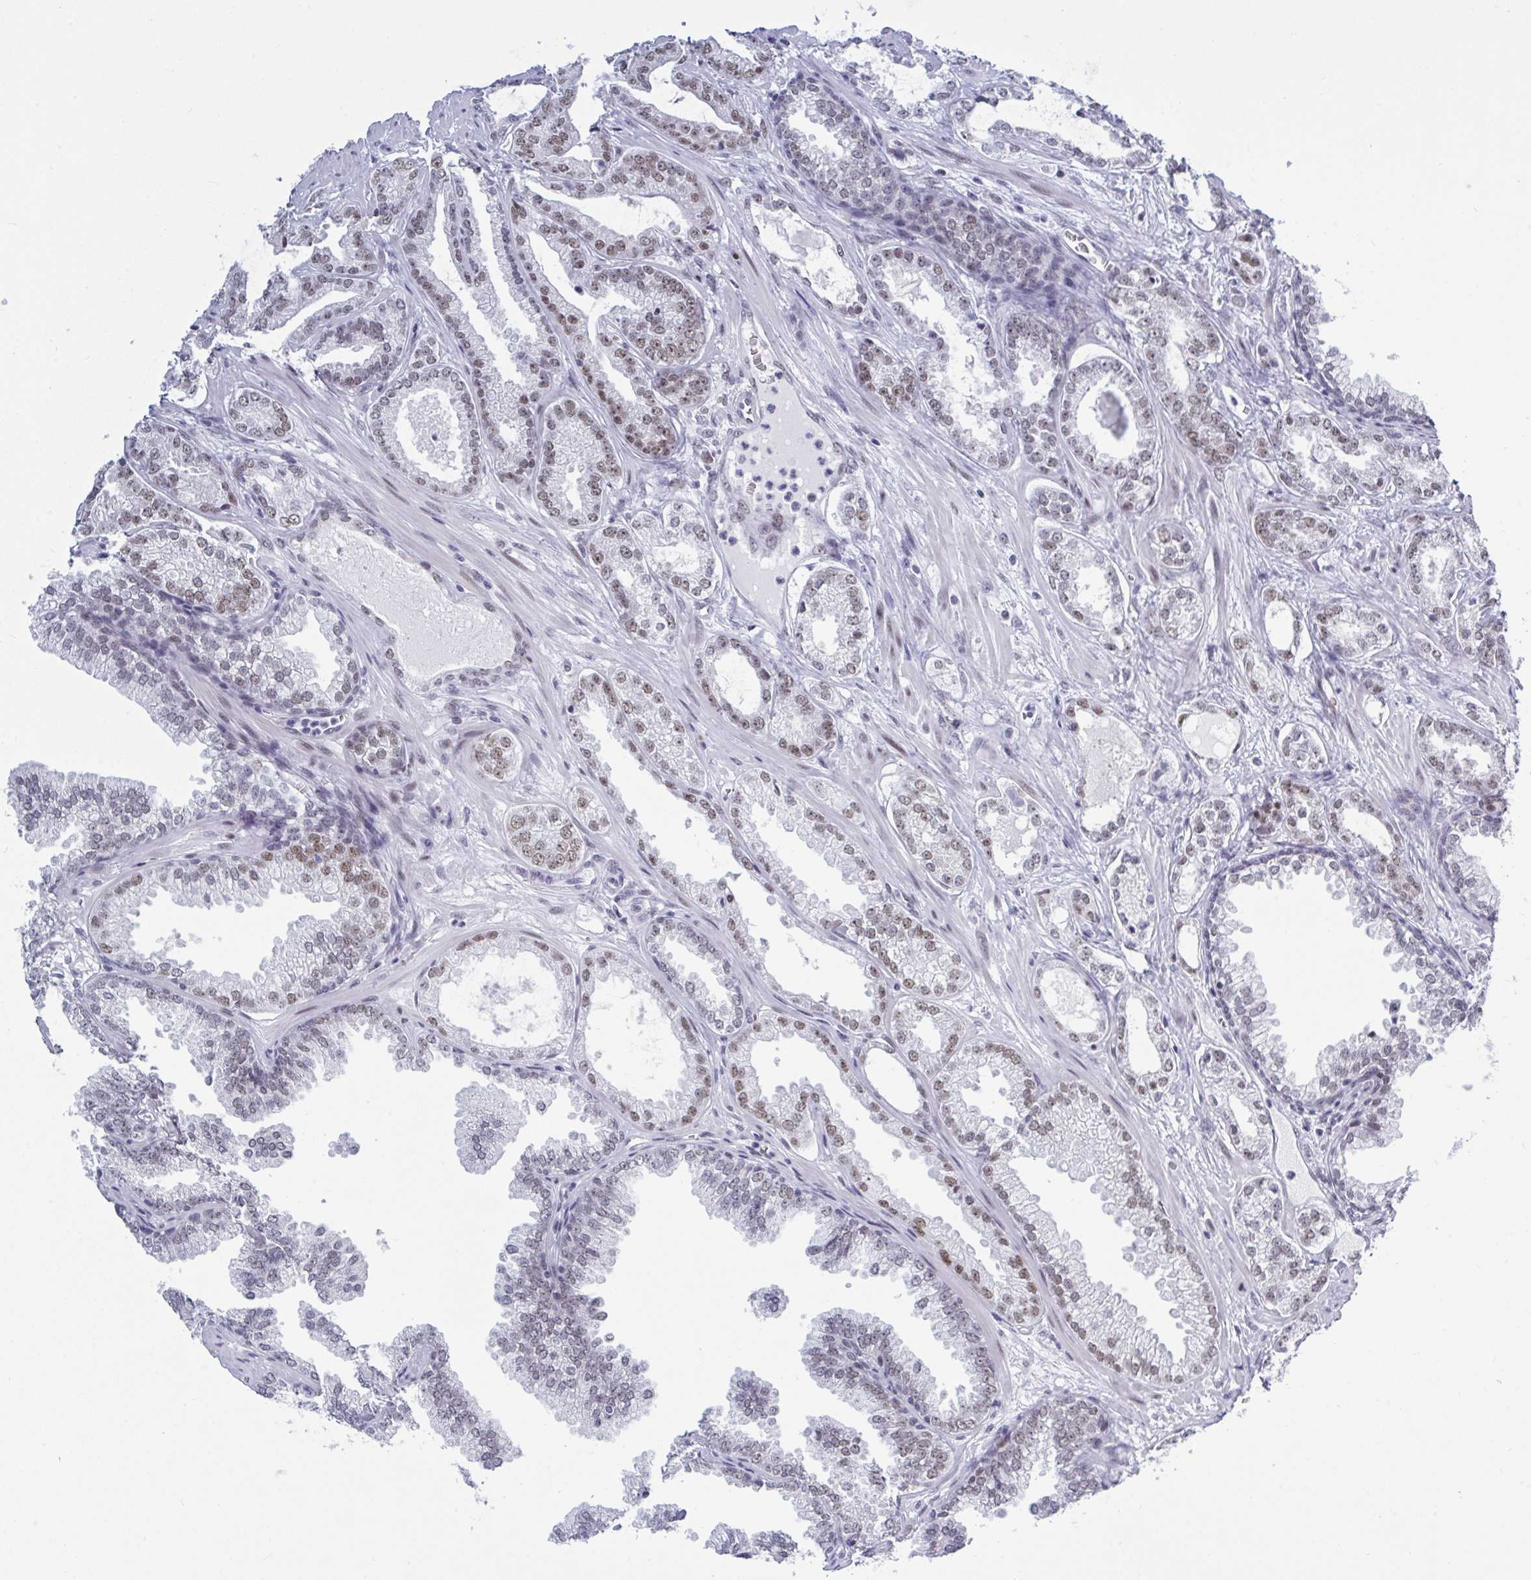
{"staining": {"intensity": "moderate", "quantity": "25%-75%", "location": "nuclear"}, "tissue": "prostate cancer", "cell_type": "Tumor cells", "image_type": "cancer", "snomed": [{"axis": "morphology", "description": "Adenocarcinoma, Medium grade"}, {"axis": "topography", "description": "Prostate"}], "caption": "About 25%-75% of tumor cells in human adenocarcinoma (medium-grade) (prostate) demonstrate moderate nuclear protein expression as visualized by brown immunohistochemical staining.", "gene": "PPP1R10", "patient": {"sex": "male", "age": 57}}